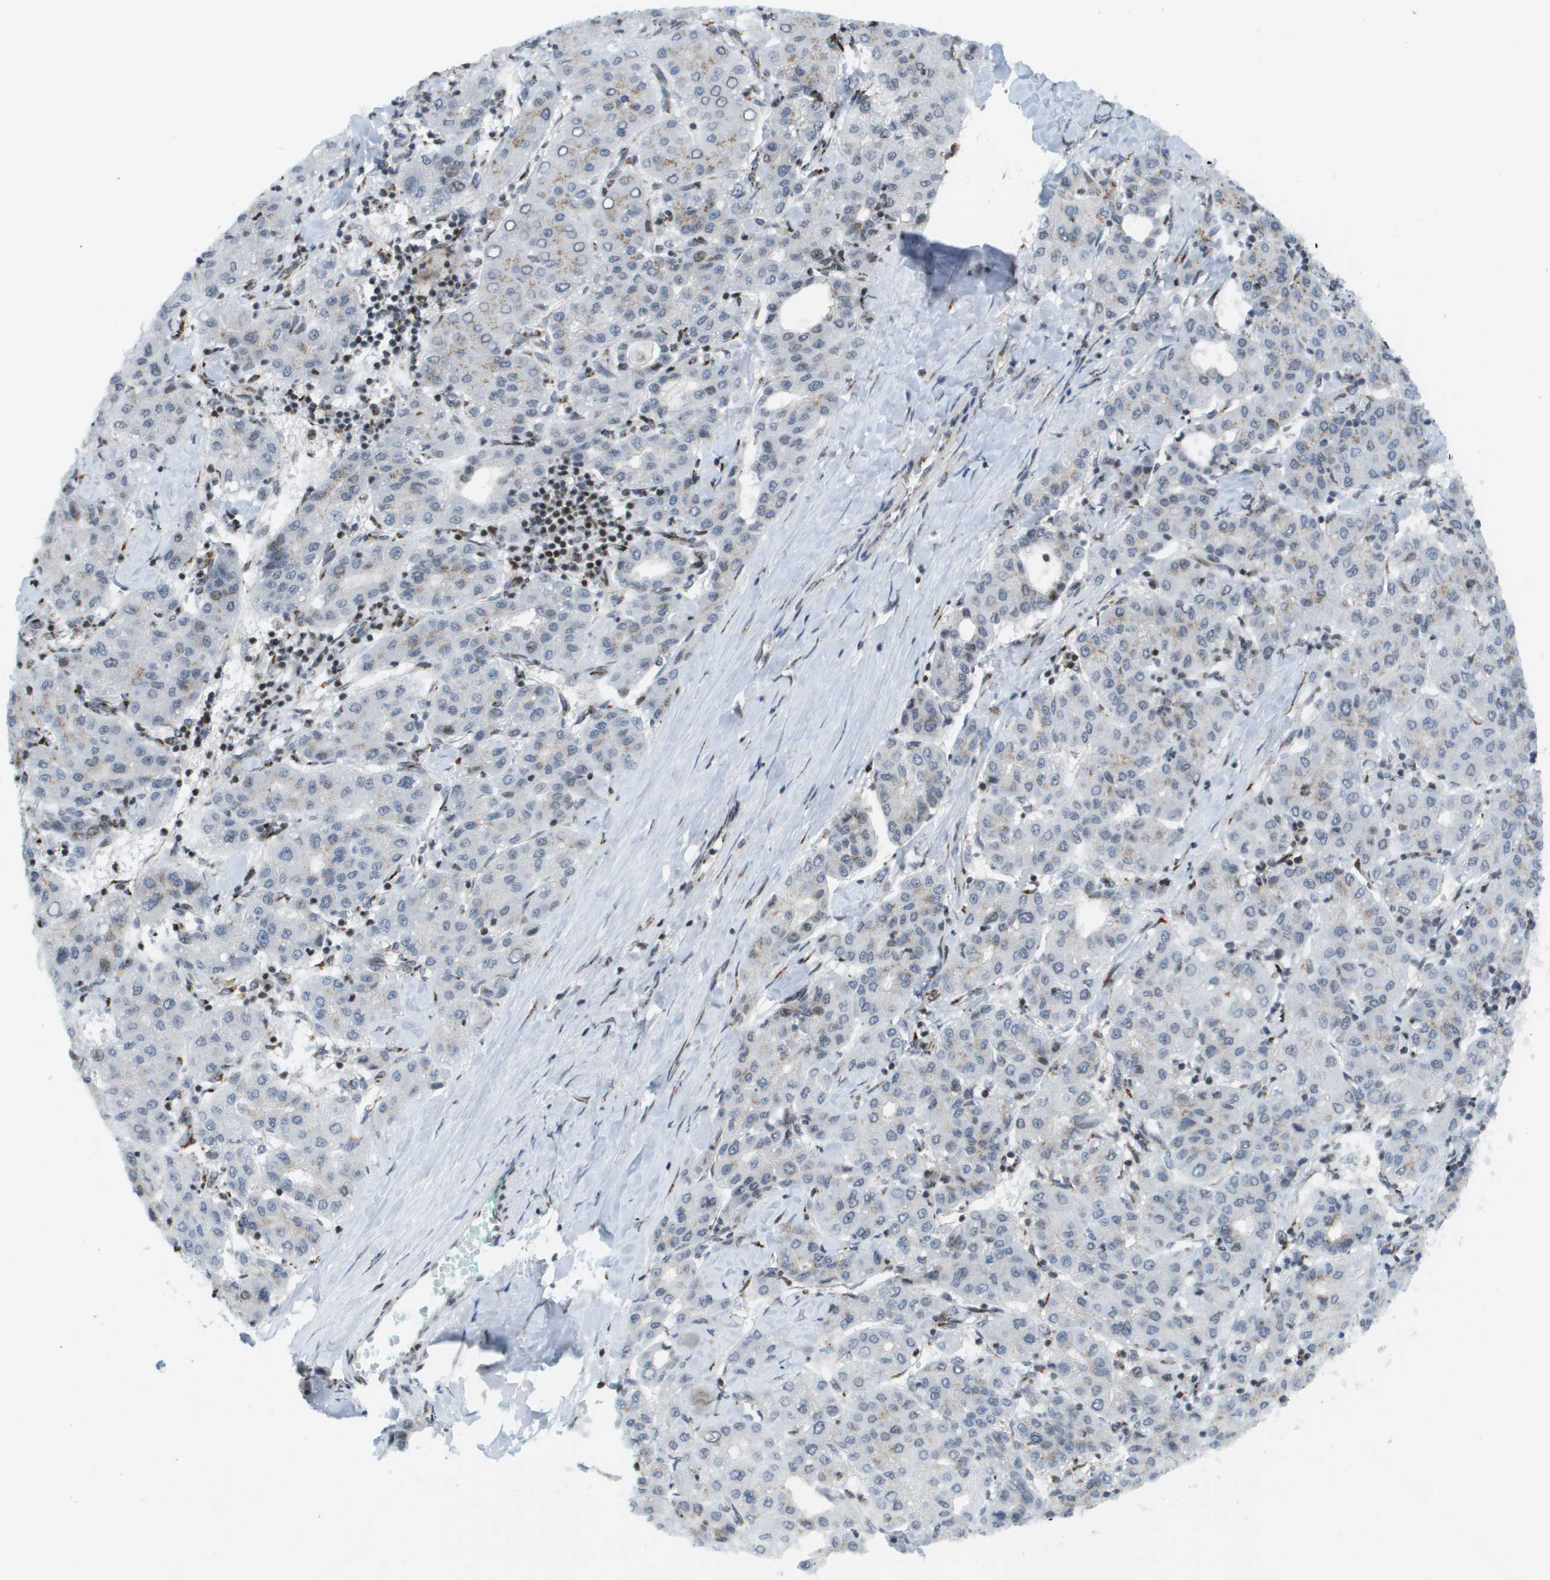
{"staining": {"intensity": "weak", "quantity": "<25%", "location": "cytoplasmic/membranous"}, "tissue": "liver cancer", "cell_type": "Tumor cells", "image_type": "cancer", "snomed": [{"axis": "morphology", "description": "Carcinoma, Hepatocellular, NOS"}, {"axis": "topography", "description": "Liver"}], "caption": "High magnification brightfield microscopy of liver hepatocellular carcinoma stained with DAB (brown) and counterstained with hematoxylin (blue): tumor cells show no significant positivity.", "gene": "EVC", "patient": {"sex": "male", "age": 65}}